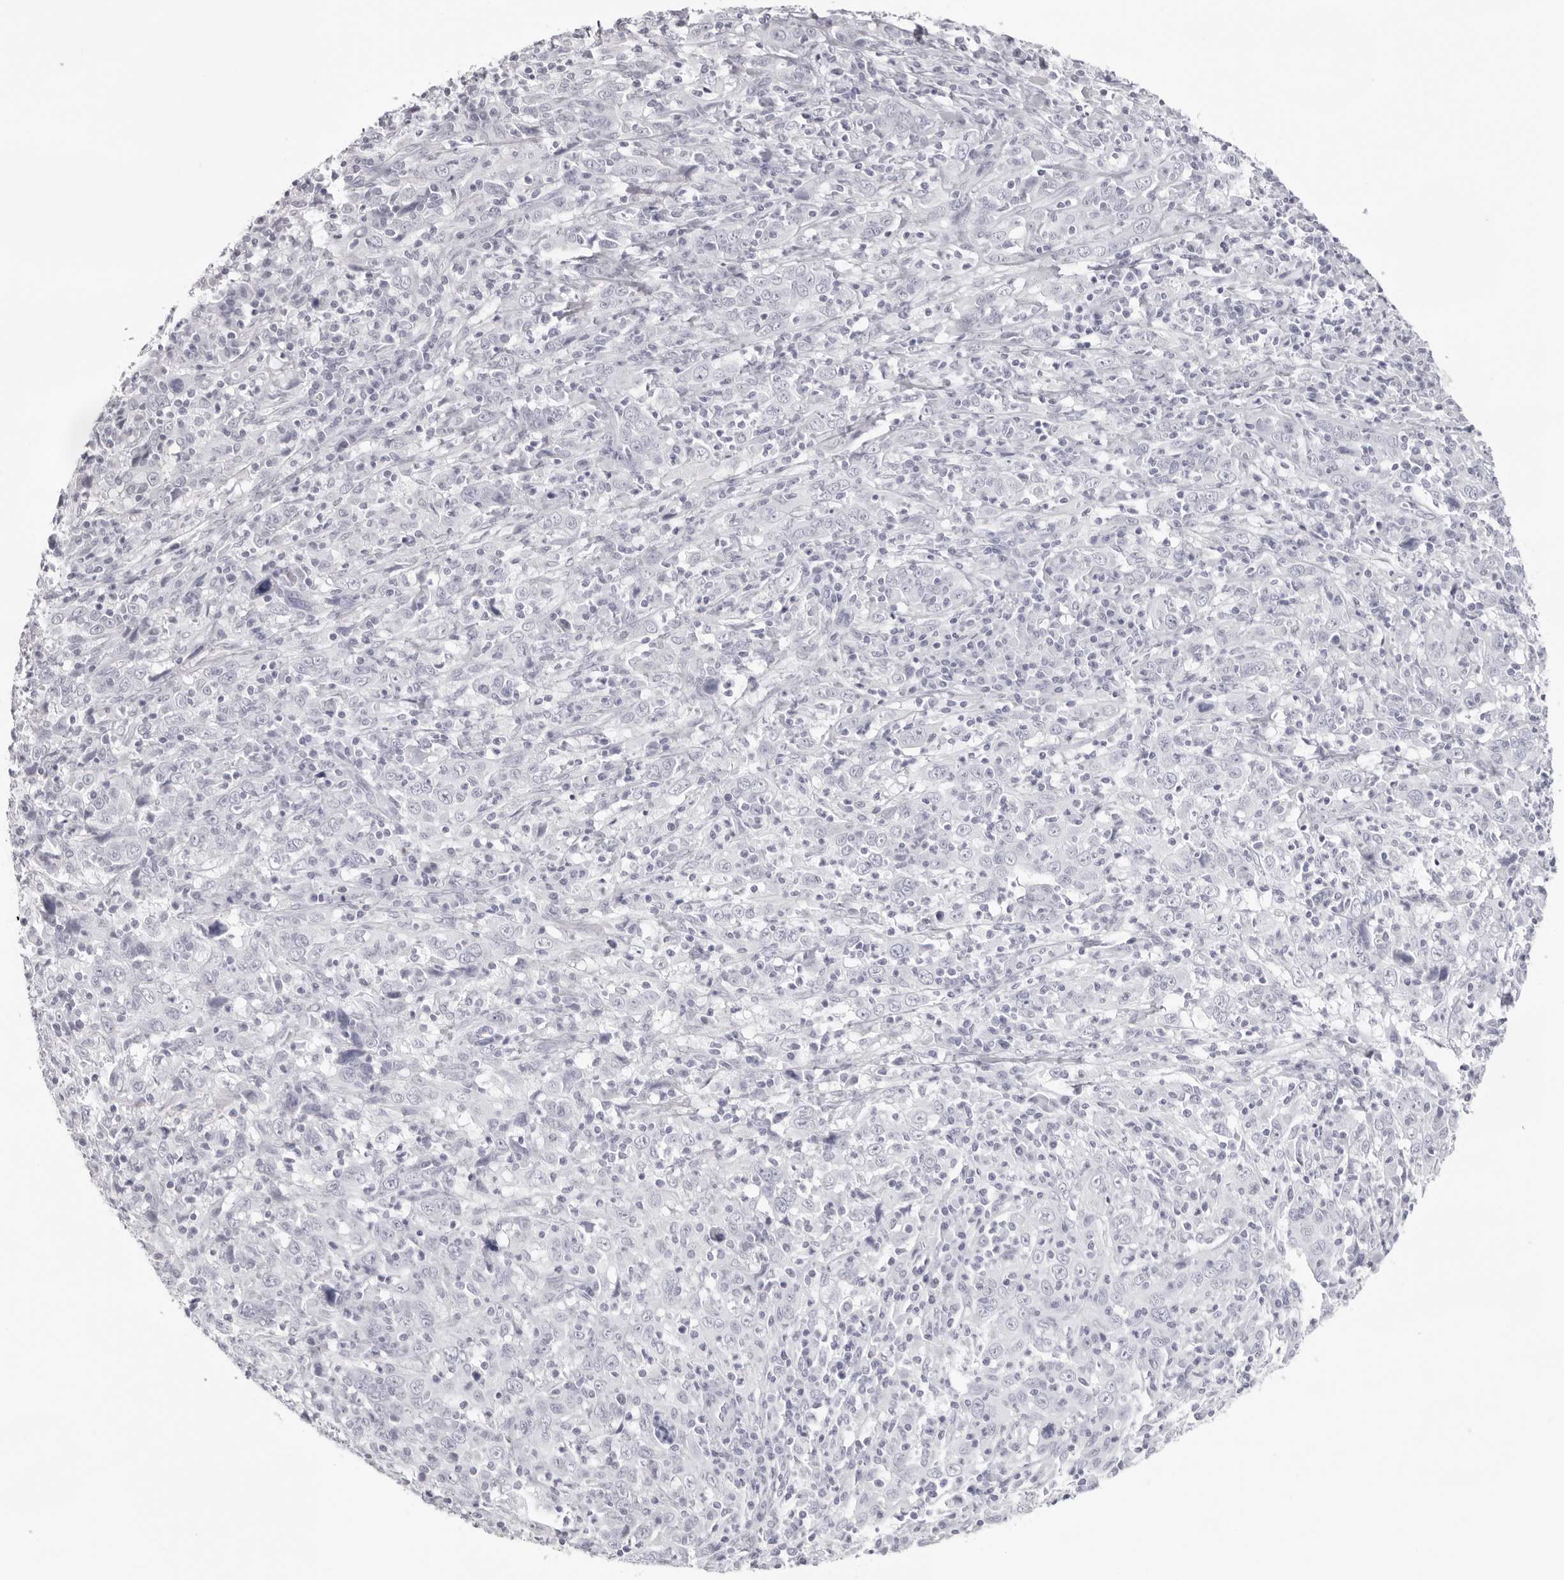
{"staining": {"intensity": "negative", "quantity": "none", "location": "none"}, "tissue": "cervical cancer", "cell_type": "Tumor cells", "image_type": "cancer", "snomed": [{"axis": "morphology", "description": "Squamous cell carcinoma, NOS"}, {"axis": "topography", "description": "Cervix"}], "caption": "The micrograph exhibits no significant staining in tumor cells of cervical squamous cell carcinoma.", "gene": "INSL3", "patient": {"sex": "female", "age": 46}}